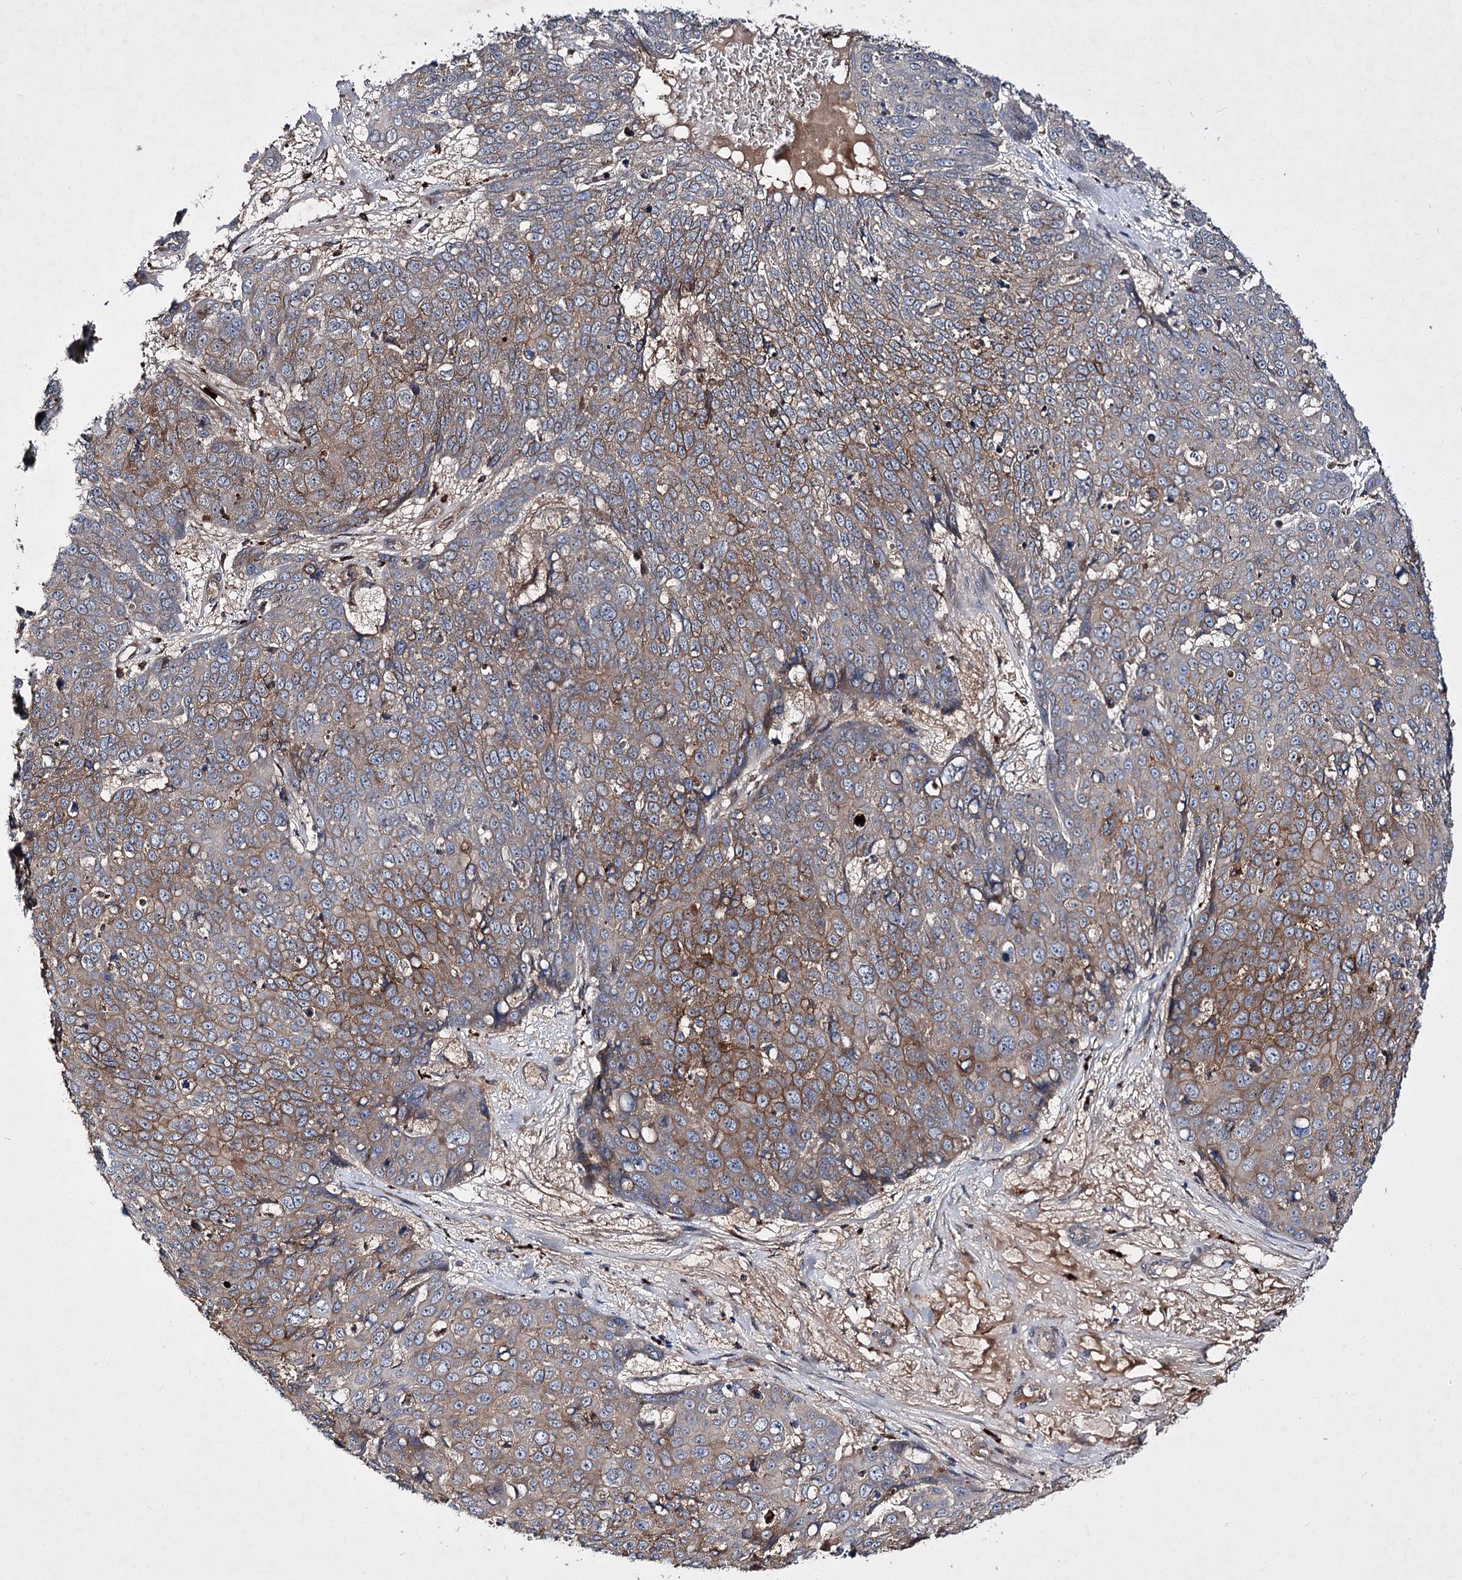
{"staining": {"intensity": "moderate", "quantity": "25%-75%", "location": "cytoplasmic/membranous"}, "tissue": "skin cancer", "cell_type": "Tumor cells", "image_type": "cancer", "snomed": [{"axis": "morphology", "description": "Squamous cell carcinoma, NOS"}, {"axis": "topography", "description": "Skin"}], "caption": "A medium amount of moderate cytoplasmic/membranous expression is appreciated in about 25%-75% of tumor cells in squamous cell carcinoma (skin) tissue.", "gene": "MINDY3", "patient": {"sex": "male", "age": 71}}